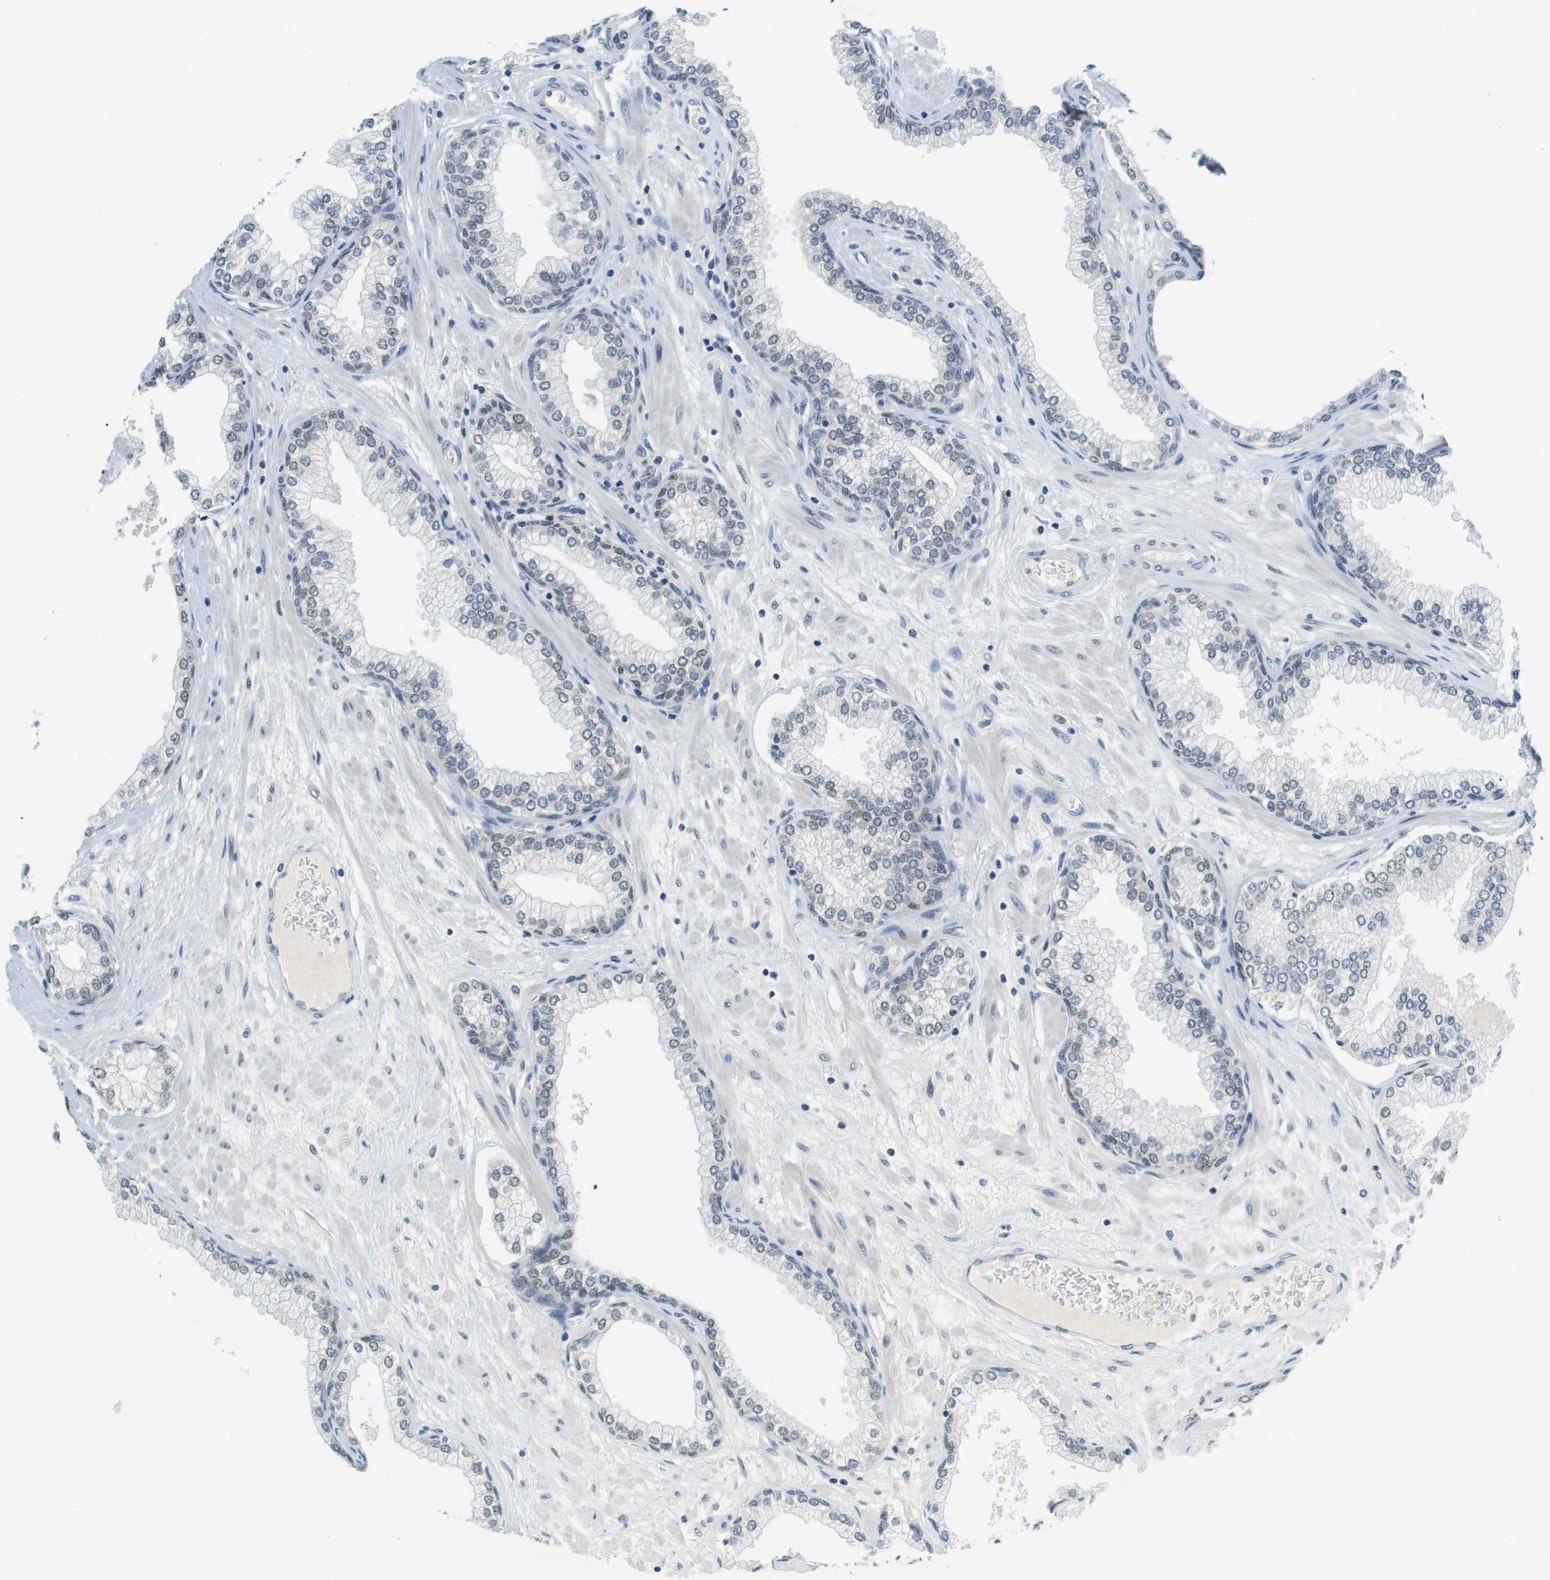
{"staining": {"intensity": "weak", "quantity": "25%-75%", "location": "nuclear"}, "tissue": "prostate", "cell_type": "Glandular cells", "image_type": "normal", "snomed": [{"axis": "morphology", "description": "Normal tissue, NOS"}, {"axis": "morphology", "description": "Urothelial carcinoma, Low grade"}, {"axis": "topography", "description": "Urinary bladder"}, {"axis": "topography", "description": "Prostate"}], "caption": "IHC micrograph of benign human prostate stained for a protein (brown), which demonstrates low levels of weak nuclear staining in approximately 25%-75% of glandular cells.", "gene": "CBX5", "patient": {"sex": "male", "age": 60}}